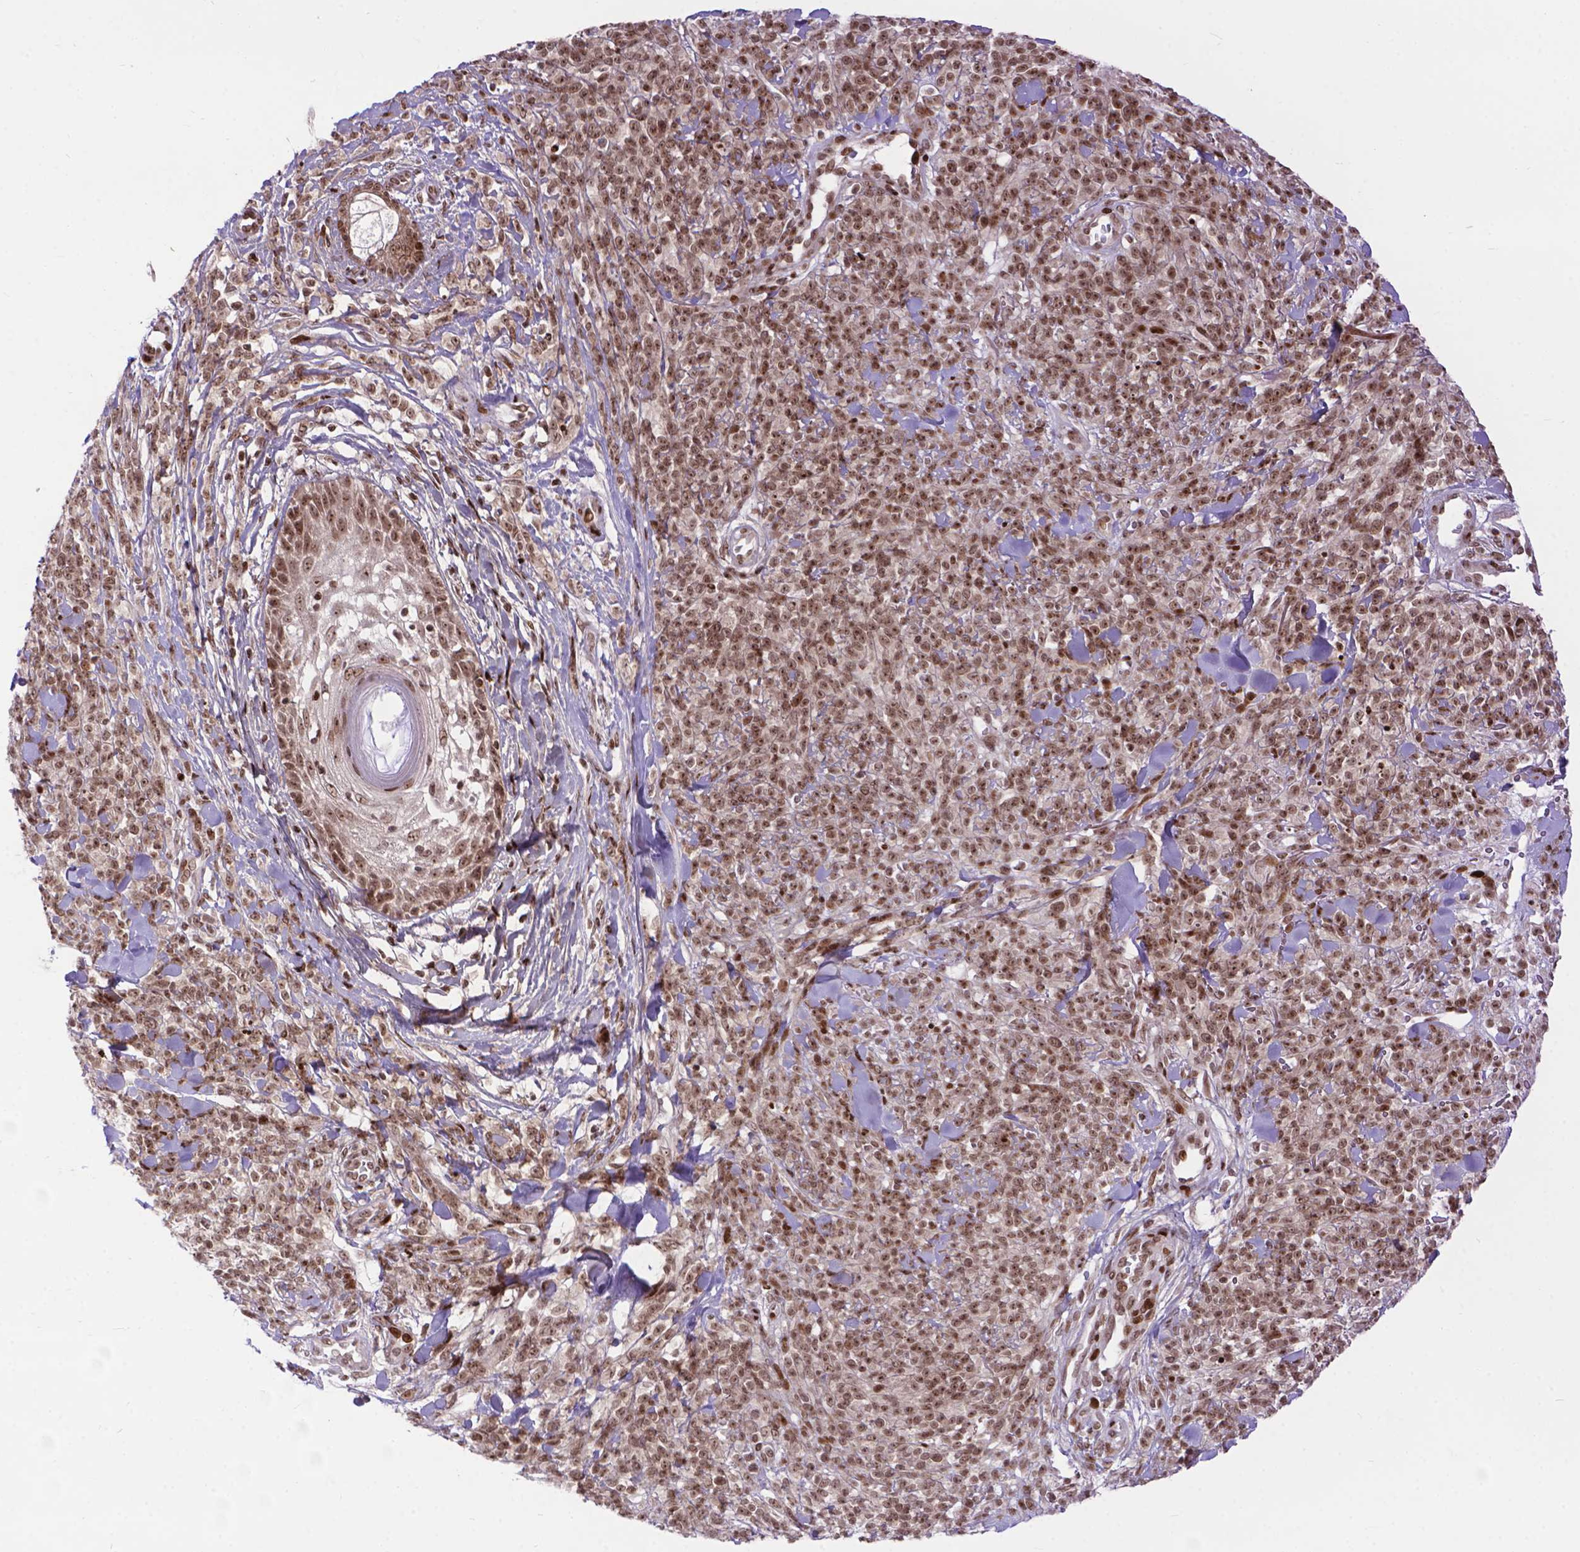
{"staining": {"intensity": "moderate", "quantity": ">75%", "location": "nuclear"}, "tissue": "melanoma", "cell_type": "Tumor cells", "image_type": "cancer", "snomed": [{"axis": "morphology", "description": "Malignant melanoma, NOS"}, {"axis": "topography", "description": "Skin"}, {"axis": "topography", "description": "Skin of trunk"}], "caption": "This photomicrograph reveals IHC staining of human malignant melanoma, with medium moderate nuclear positivity in approximately >75% of tumor cells.", "gene": "AMER1", "patient": {"sex": "male", "age": 74}}